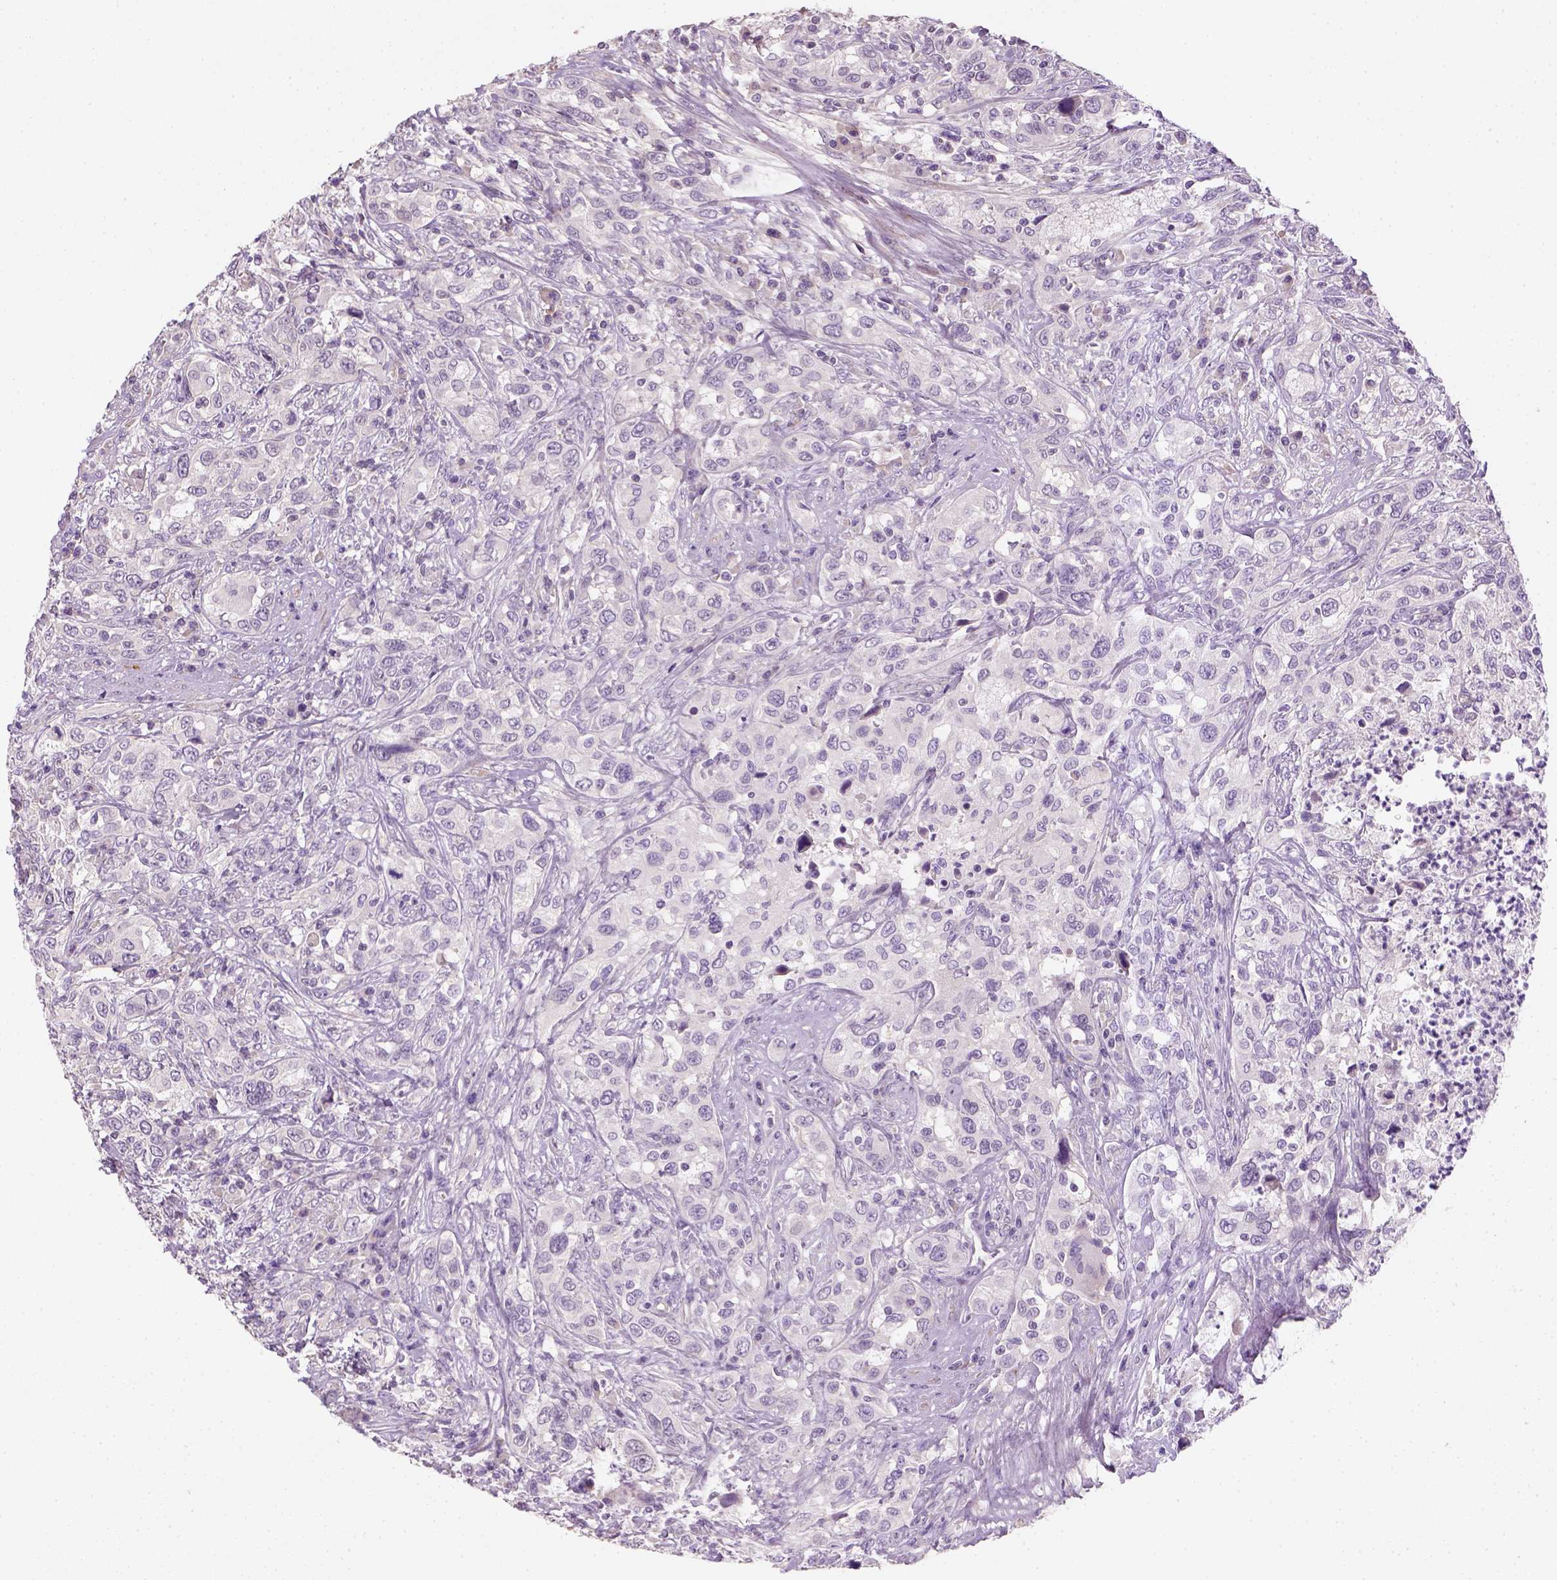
{"staining": {"intensity": "negative", "quantity": "none", "location": "none"}, "tissue": "urothelial cancer", "cell_type": "Tumor cells", "image_type": "cancer", "snomed": [{"axis": "morphology", "description": "Urothelial carcinoma, NOS"}, {"axis": "morphology", "description": "Urothelial carcinoma, High grade"}, {"axis": "topography", "description": "Urinary bladder"}], "caption": "This histopathology image is of transitional cell carcinoma stained with immunohistochemistry (IHC) to label a protein in brown with the nuclei are counter-stained blue. There is no positivity in tumor cells. (Stains: DAB (3,3'-diaminobenzidine) immunohistochemistry with hematoxylin counter stain, Microscopy: brightfield microscopy at high magnification).", "gene": "NUDT6", "patient": {"sex": "female", "age": 64}}